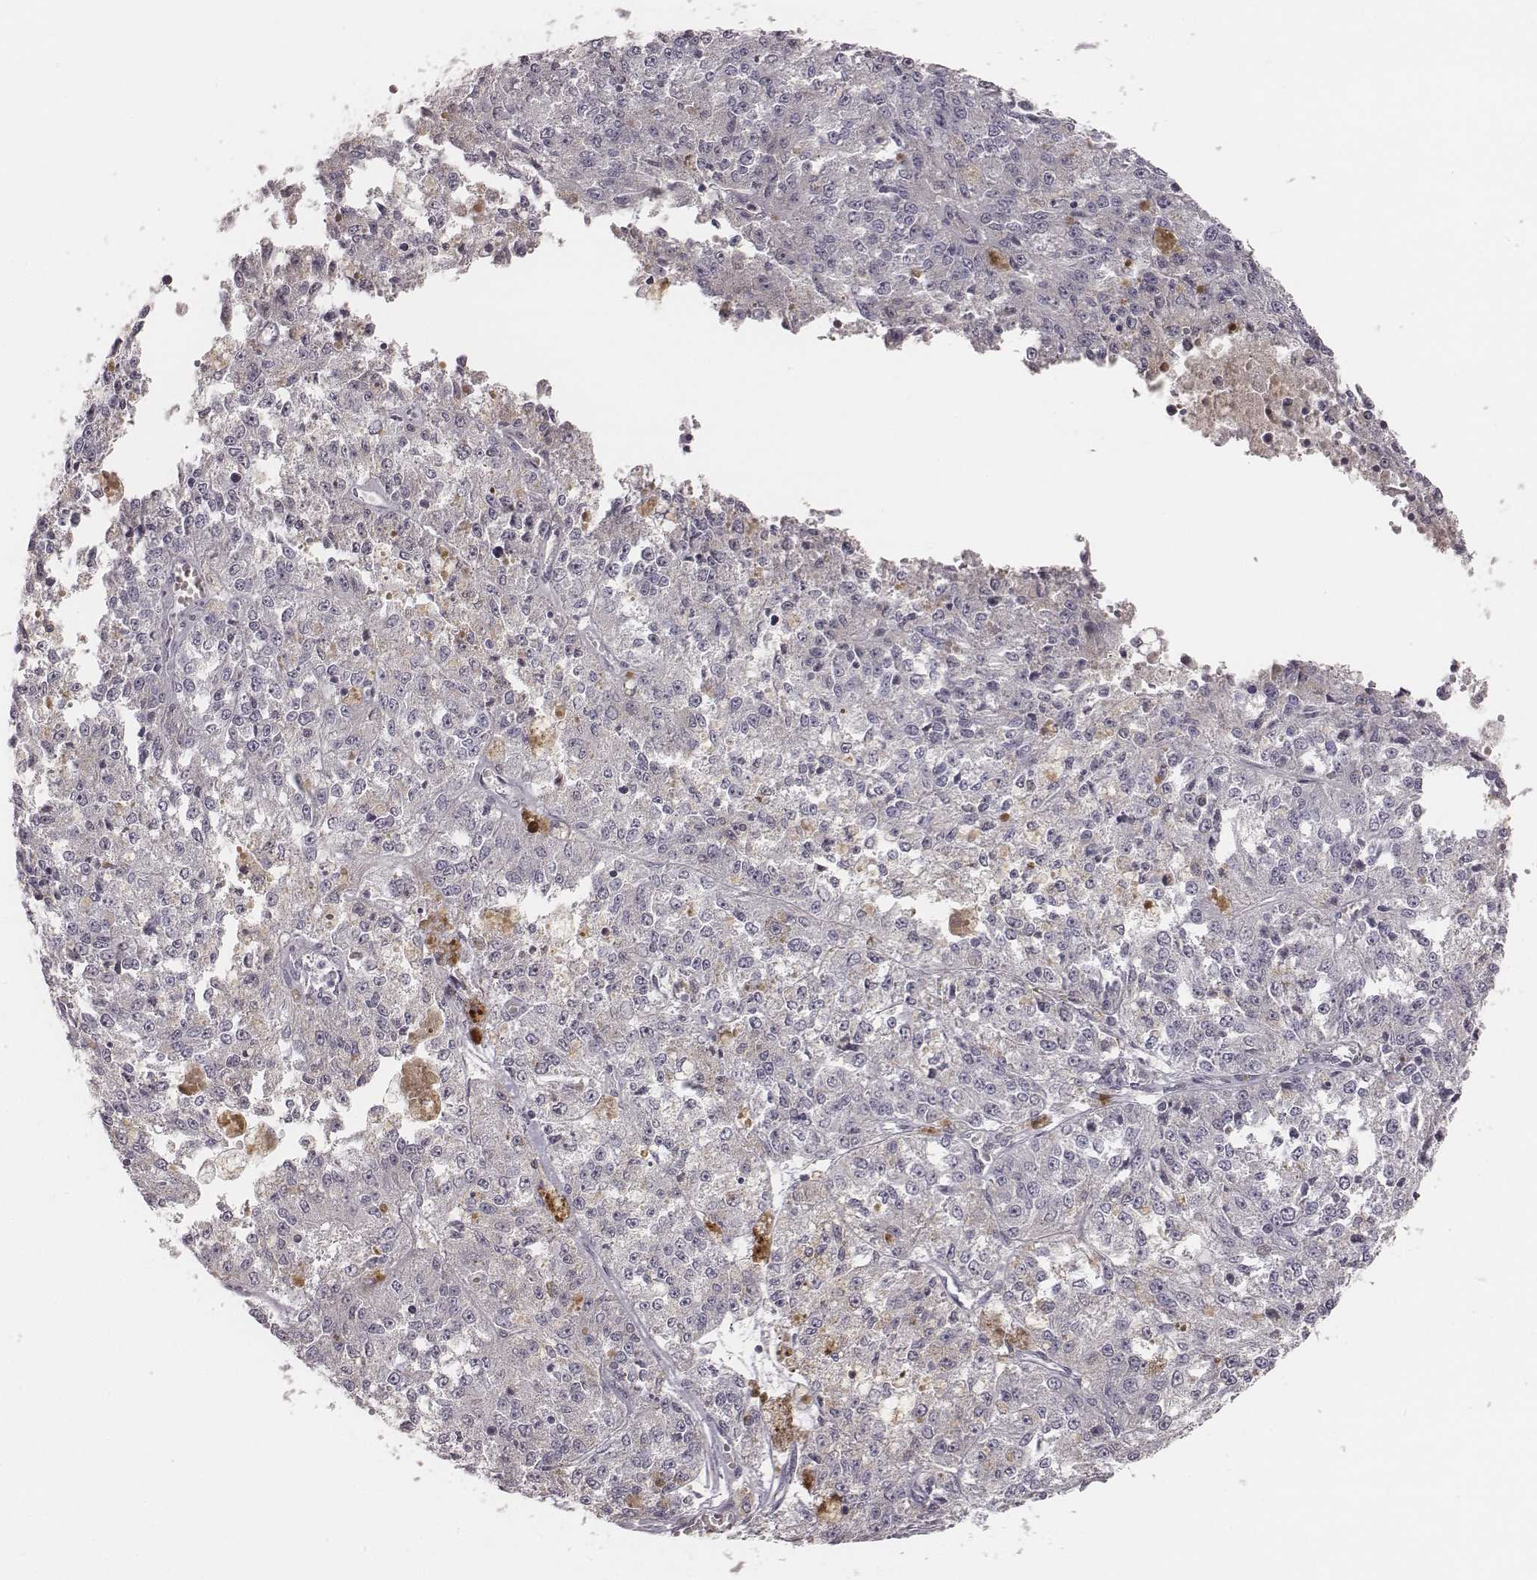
{"staining": {"intensity": "negative", "quantity": "none", "location": "none"}, "tissue": "melanoma", "cell_type": "Tumor cells", "image_type": "cancer", "snomed": [{"axis": "morphology", "description": "Malignant melanoma, Metastatic site"}, {"axis": "topography", "description": "Lymph node"}], "caption": "Immunohistochemistry (IHC) photomicrograph of malignant melanoma (metastatic site) stained for a protein (brown), which displays no positivity in tumor cells.", "gene": "TLX3", "patient": {"sex": "female", "age": 64}}